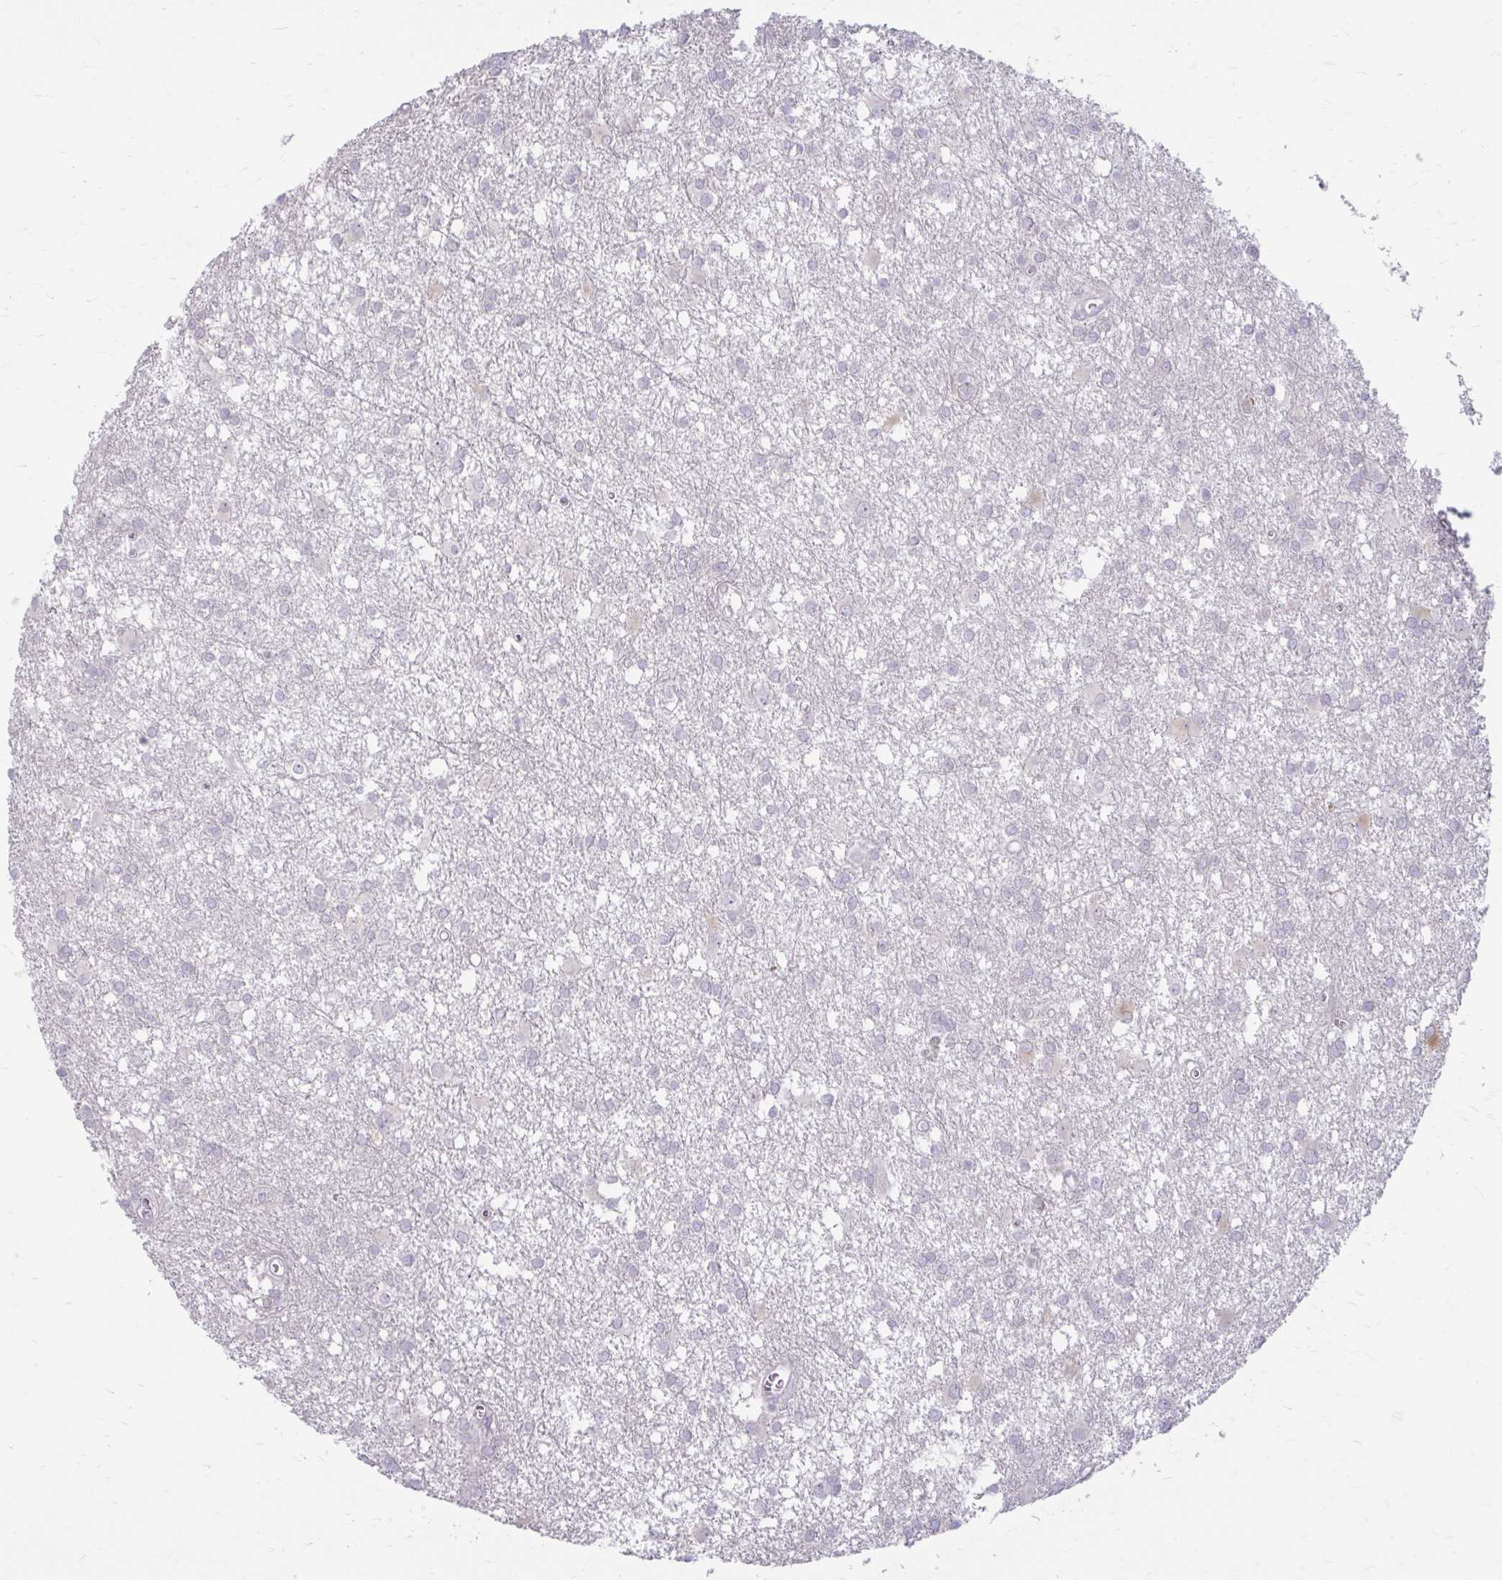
{"staining": {"intensity": "negative", "quantity": "none", "location": "none"}, "tissue": "glioma", "cell_type": "Tumor cells", "image_type": "cancer", "snomed": [{"axis": "morphology", "description": "Glioma, malignant, High grade"}, {"axis": "topography", "description": "Brain"}], "caption": "Immunohistochemical staining of high-grade glioma (malignant) shows no significant positivity in tumor cells.", "gene": "MSMO1", "patient": {"sex": "male", "age": 48}}